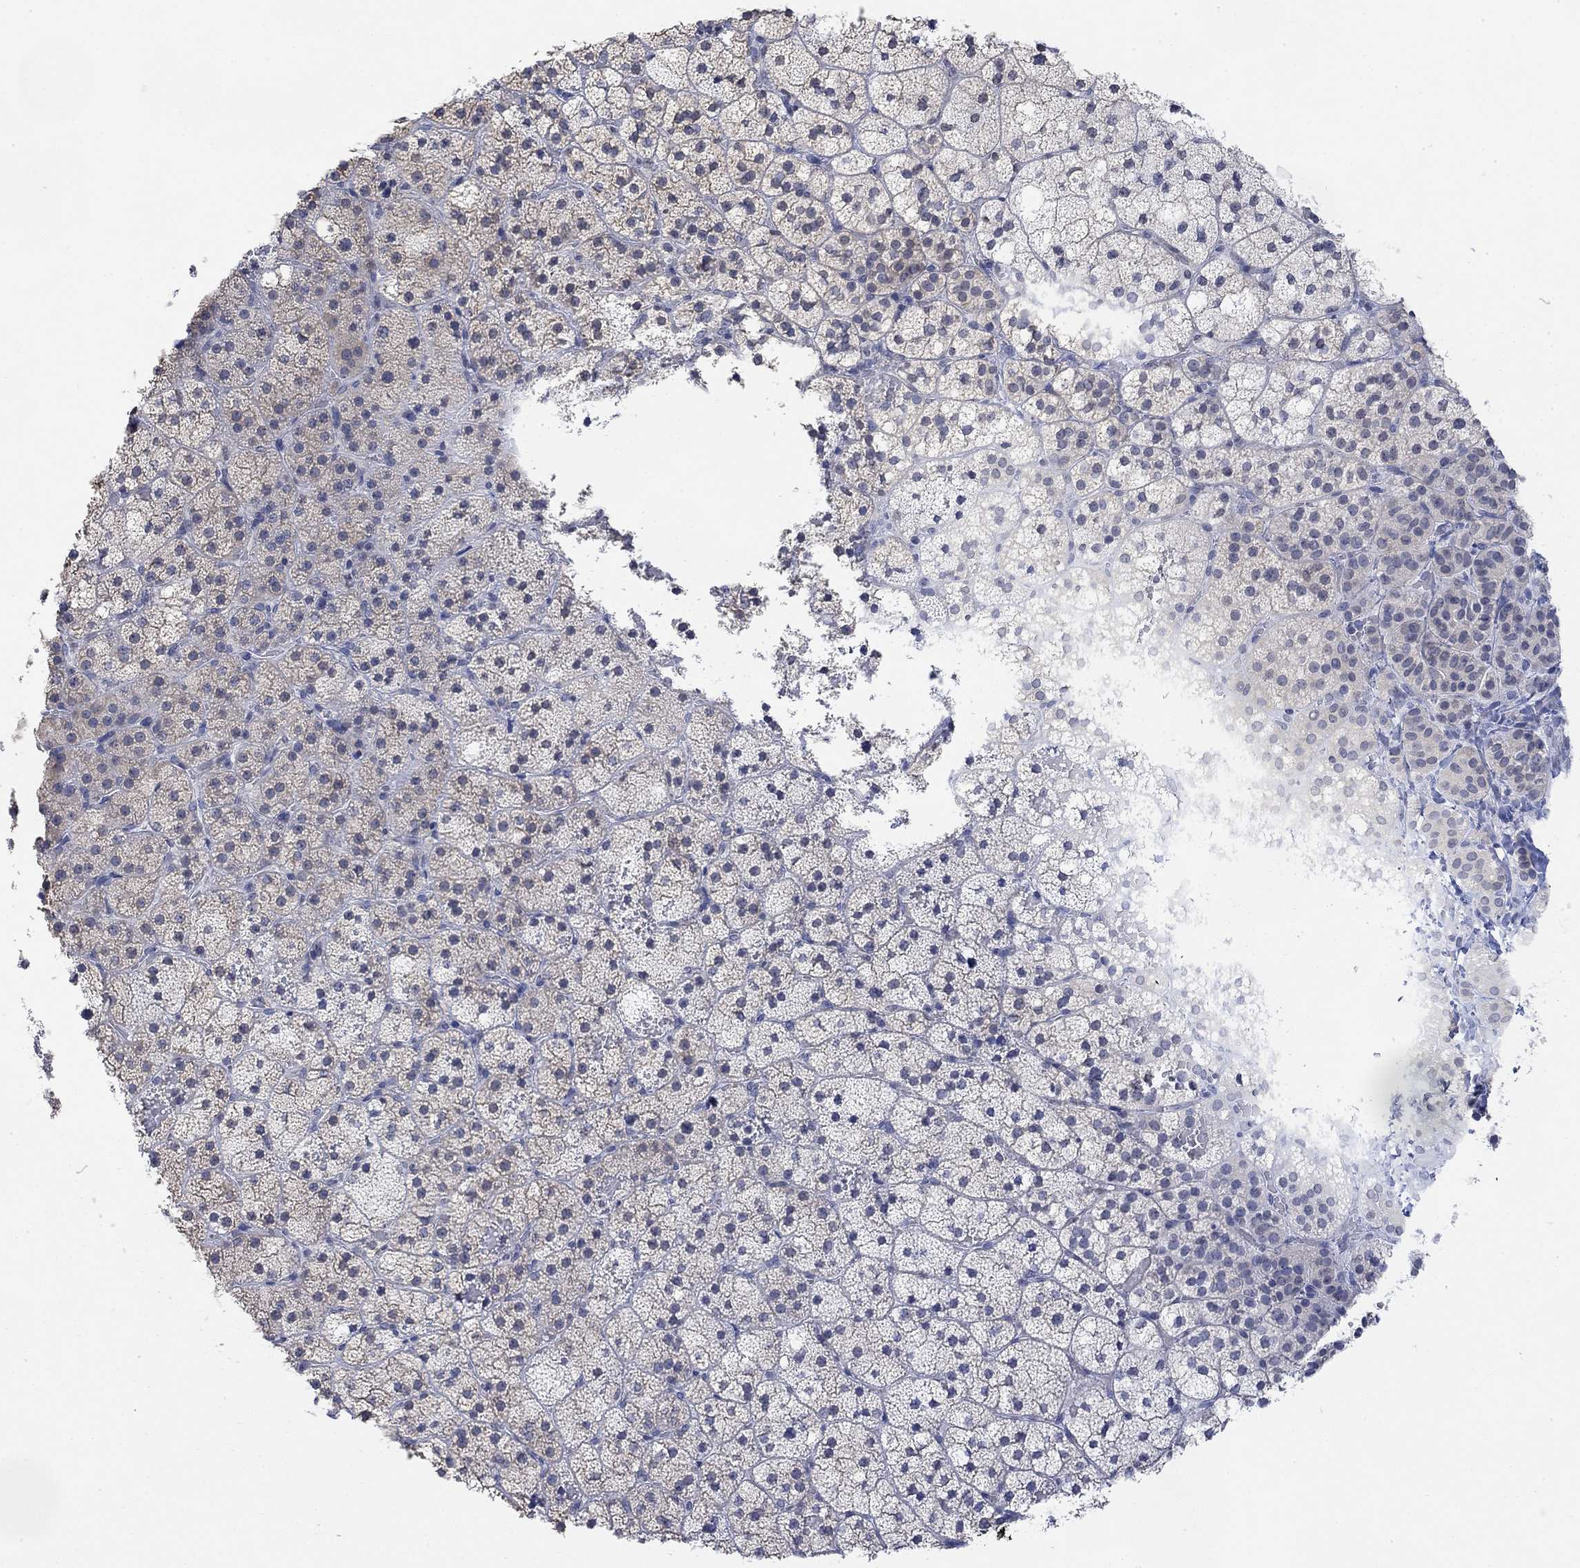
{"staining": {"intensity": "negative", "quantity": "none", "location": "none"}, "tissue": "adrenal gland", "cell_type": "Glandular cells", "image_type": "normal", "snomed": [{"axis": "morphology", "description": "Normal tissue, NOS"}, {"axis": "topography", "description": "Adrenal gland"}], "caption": "Benign adrenal gland was stained to show a protein in brown. There is no significant staining in glandular cells. The staining was performed using DAB to visualize the protein expression in brown, while the nuclei were stained in blue with hematoxylin (Magnification: 20x).", "gene": "TMEM255A", "patient": {"sex": "male", "age": 53}}